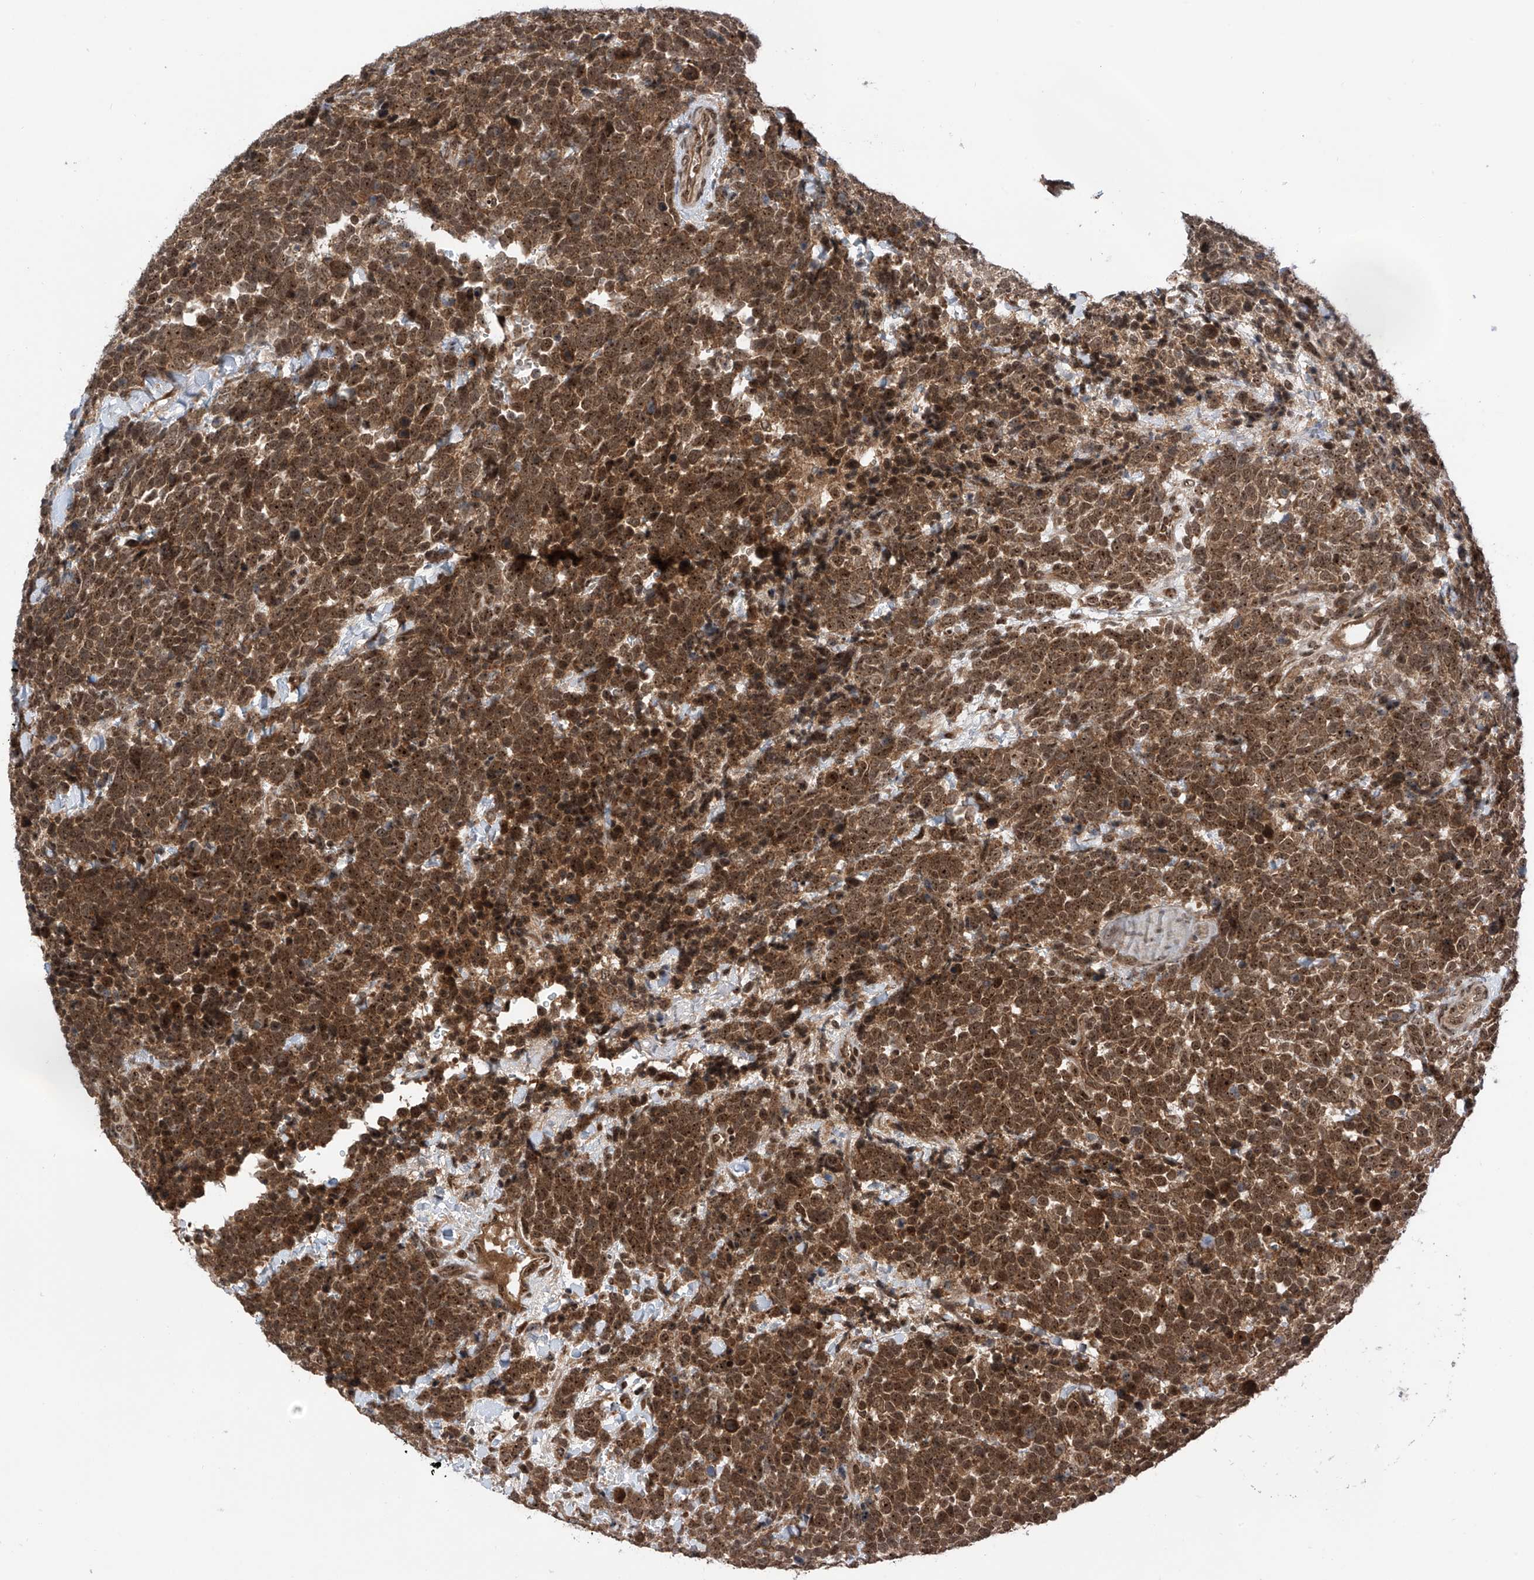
{"staining": {"intensity": "moderate", "quantity": ">75%", "location": "cytoplasmic/membranous,nuclear"}, "tissue": "urothelial cancer", "cell_type": "Tumor cells", "image_type": "cancer", "snomed": [{"axis": "morphology", "description": "Urothelial carcinoma, High grade"}, {"axis": "topography", "description": "Urinary bladder"}], "caption": "The immunohistochemical stain shows moderate cytoplasmic/membranous and nuclear expression in tumor cells of urothelial carcinoma (high-grade) tissue. (DAB (3,3'-diaminobenzidine) = brown stain, brightfield microscopy at high magnification).", "gene": "C1orf131", "patient": {"sex": "female", "age": 82}}